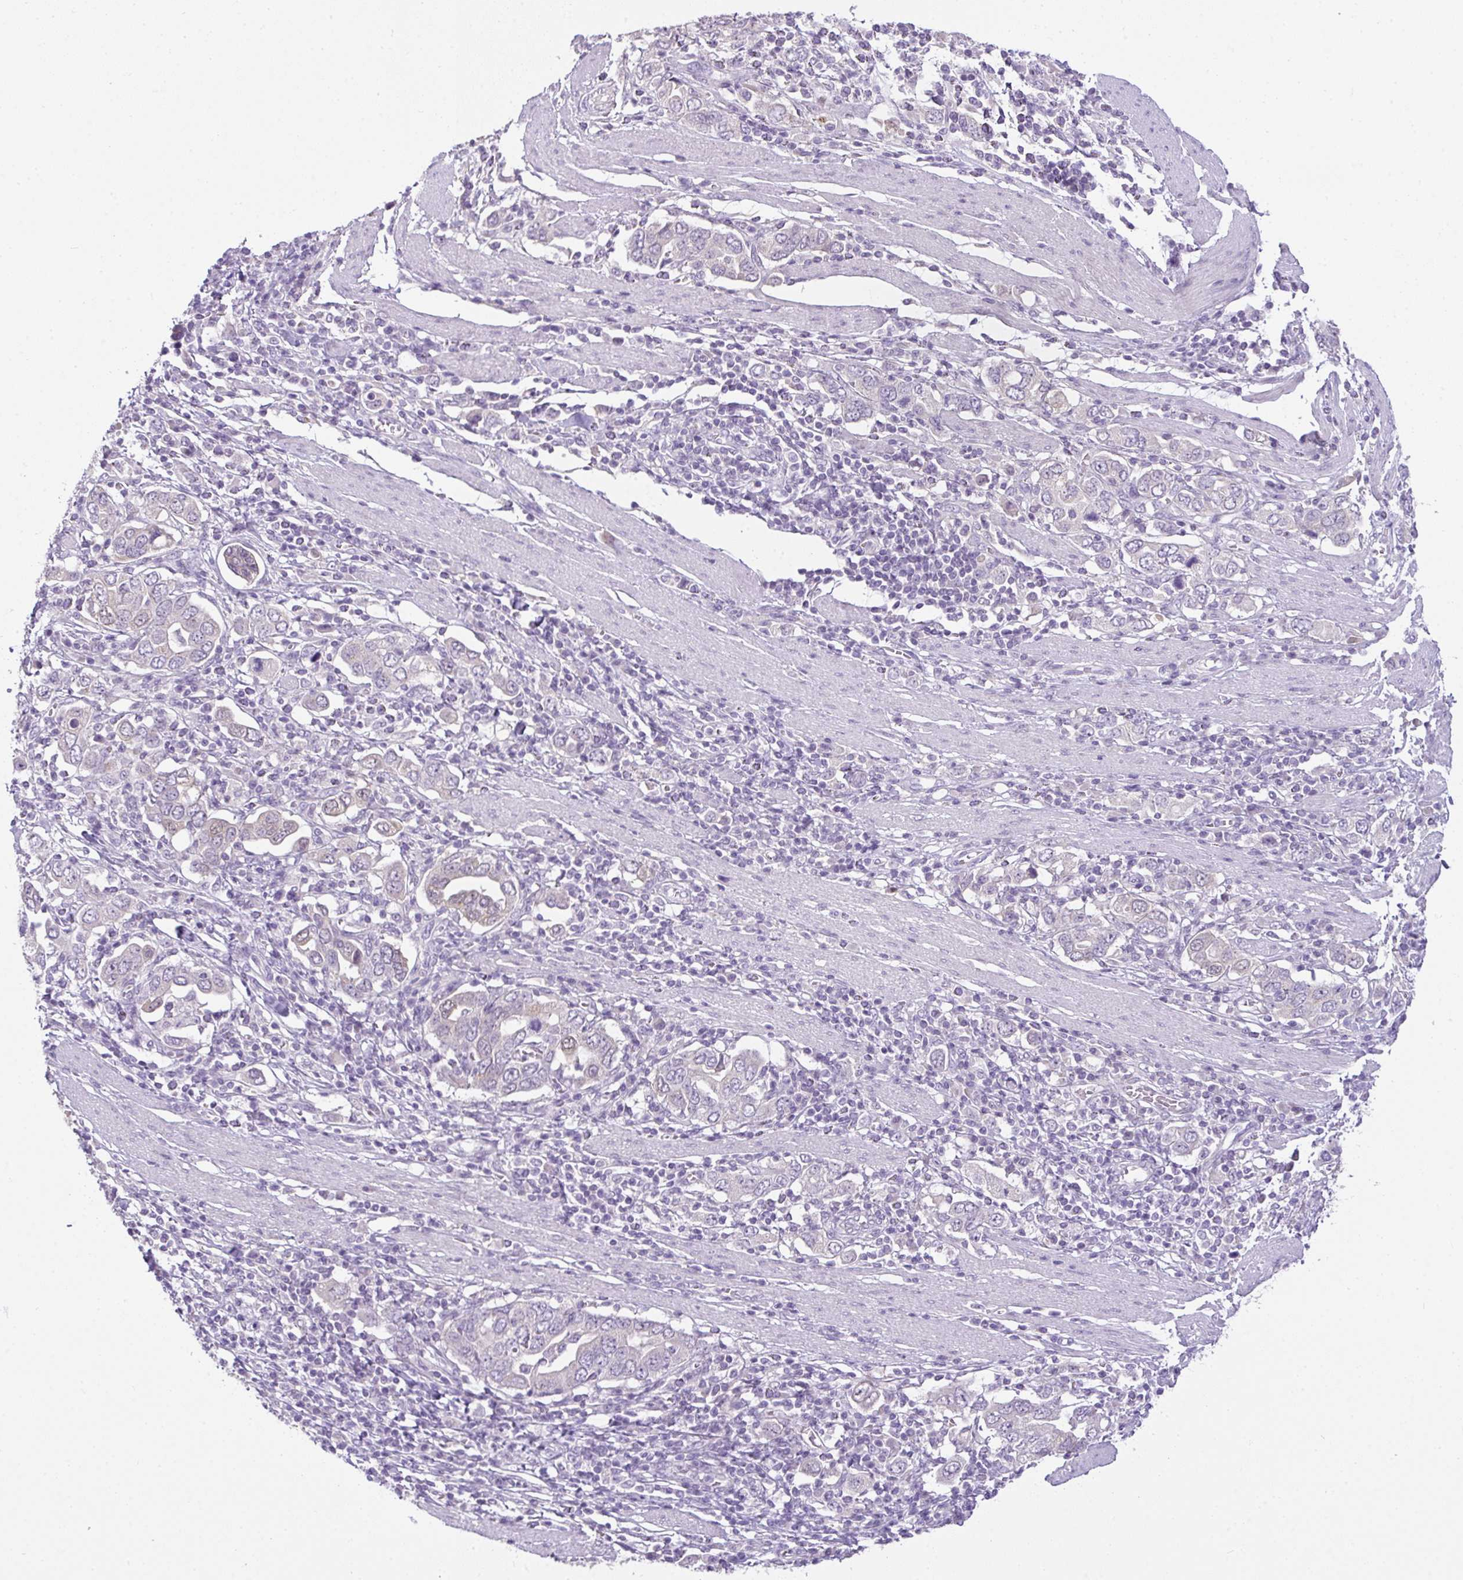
{"staining": {"intensity": "weak", "quantity": "<25%", "location": "cytoplasmic/membranous,nuclear"}, "tissue": "stomach cancer", "cell_type": "Tumor cells", "image_type": "cancer", "snomed": [{"axis": "morphology", "description": "Adenocarcinoma, NOS"}, {"axis": "topography", "description": "Stomach, upper"}, {"axis": "topography", "description": "Stomach"}], "caption": "DAB immunohistochemical staining of human stomach cancer (adenocarcinoma) shows no significant expression in tumor cells.", "gene": "CMPK1", "patient": {"sex": "male", "age": 62}}